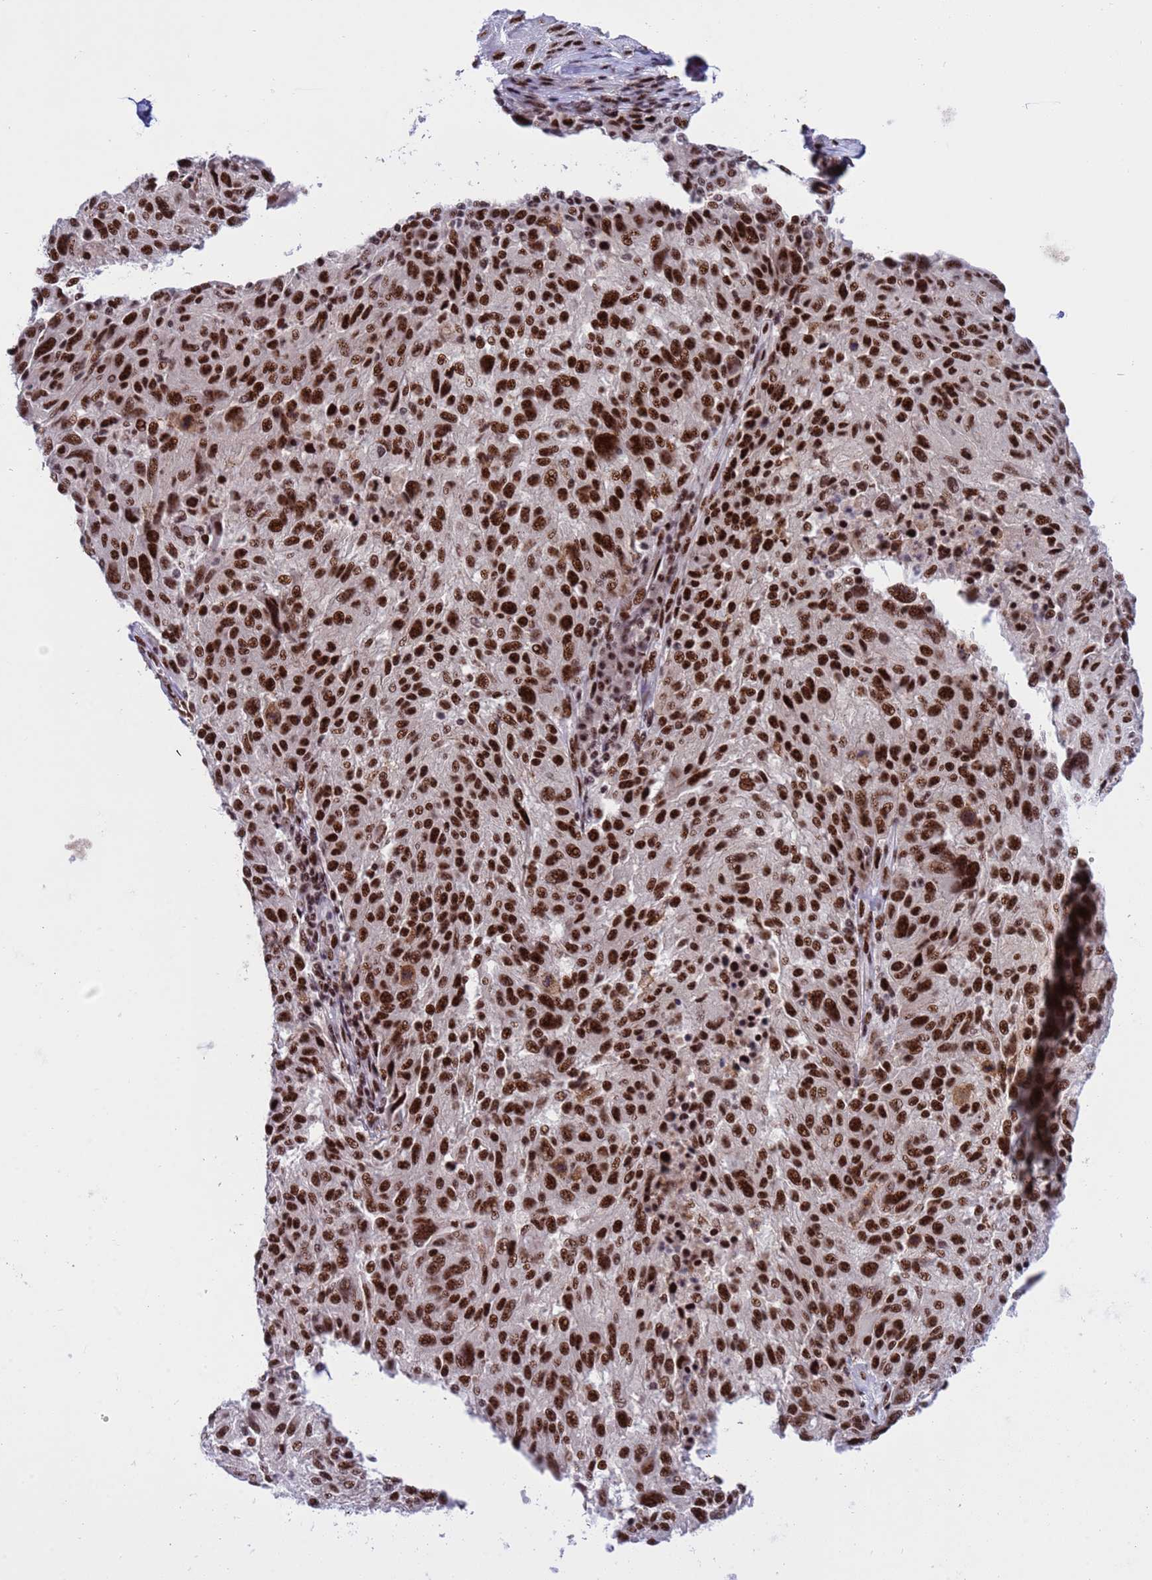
{"staining": {"intensity": "strong", "quantity": ">75%", "location": "nuclear"}, "tissue": "melanoma", "cell_type": "Tumor cells", "image_type": "cancer", "snomed": [{"axis": "morphology", "description": "Malignant melanoma, NOS"}, {"axis": "topography", "description": "Skin"}], "caption": "Melanoma stained with DAB (3,3'-diaminobenzidine) IHC displays high levels of strong nuclear positivity in about >75% of tumor cells.", "gene": "THOC2", "patient": {"sex": "male", "age": 53}}